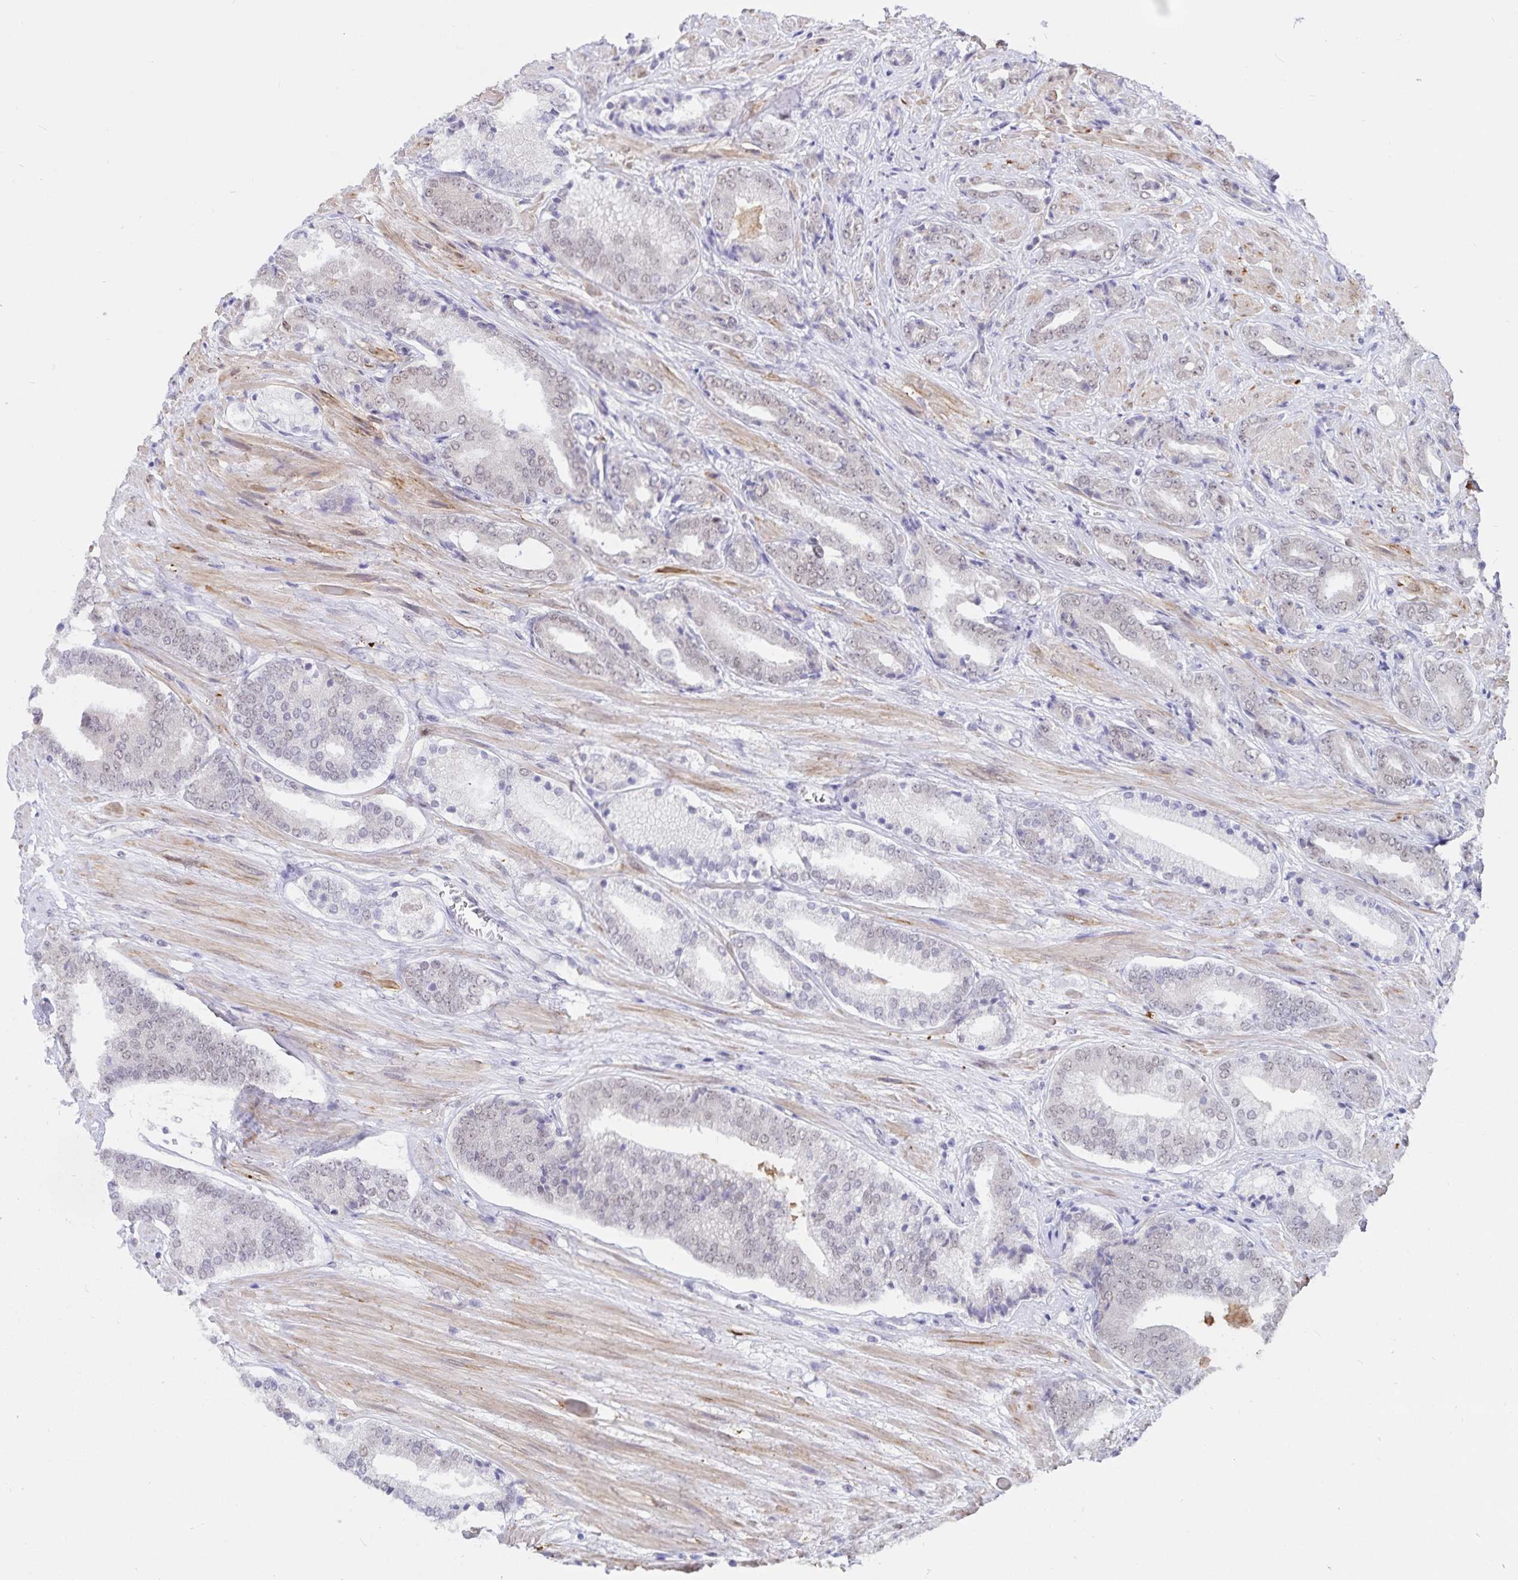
{"staining": {"intensity": "negative", "quantity": "none", "location": "none"}, "tissue": "prostate cancer", "cell_type": "Tumor cells", "image_type": "cancer", "snomed": [{"axis": "morphology", "description": "Adenocarcinoma, High grade"}, {"axis": "topography", "description": "Prostate"}], "caption": "The image exhibits no significant expression in tumor cells of high-grade adenocarcinoma (prostate).", "gene": "ATP2A2", "patient": {"sex": "male", "age": 56}}